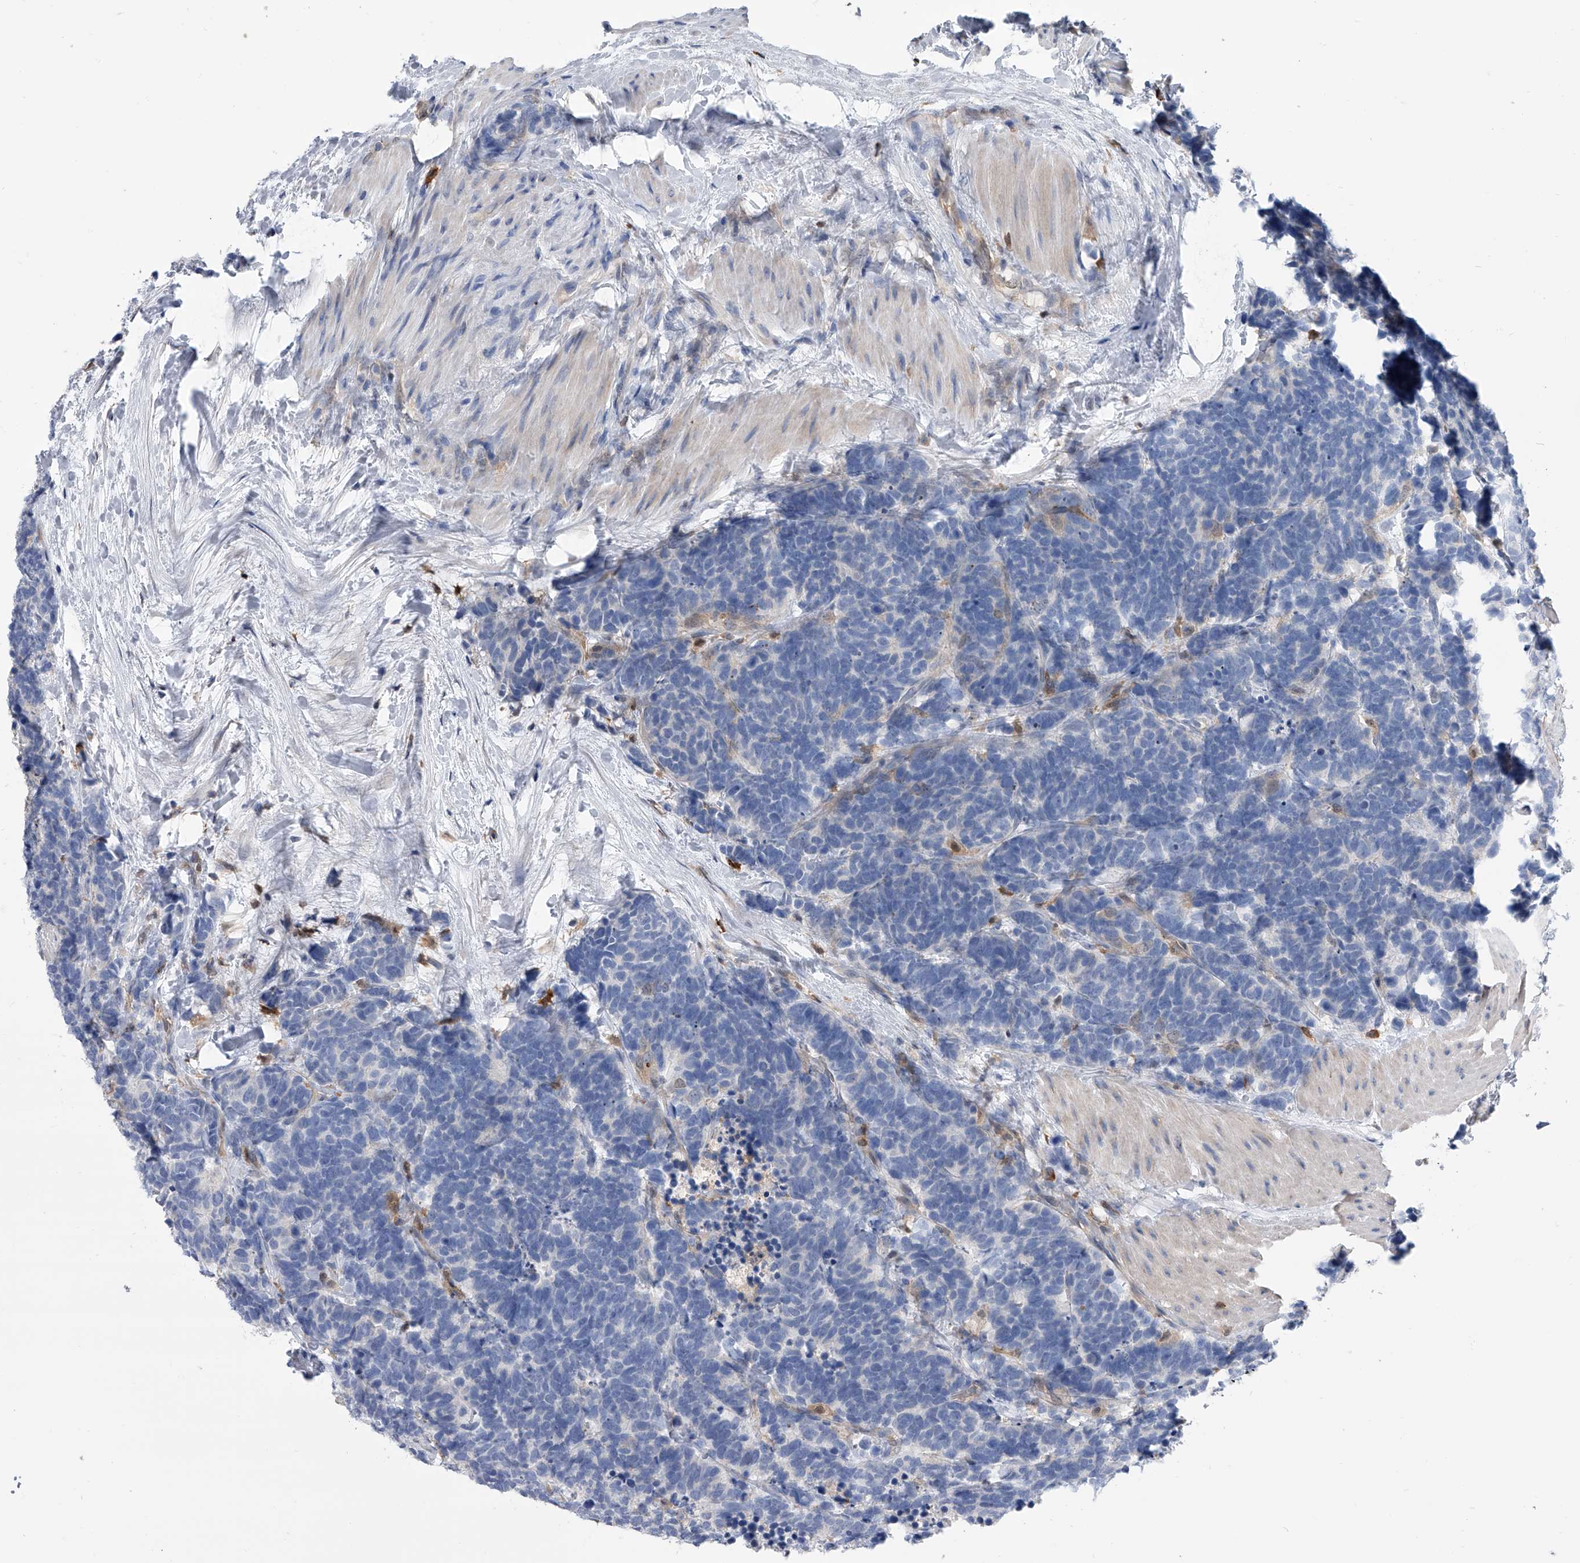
{"staining": {"intensity": "negative", "quantity": "none", "location": "none"}, "tissue": "carcinoid", "cell_type": "Tumor cells", "image_type": "cancer", "snomed": [{"axis": "morphology", "description": "Carcinoma, NOS"}, {"axis": "morphology", "description": "Carcinoid, malignant, NOS"}, {"axis": "topography", "description": "Urinary bladder"}], "caption": "Immunohistochemistry histopathology image of human carcinoid stained for a protein (brown), which displays no expression in tumor cells.", "gene": "SERPINB9", "patient": {"sex": "male", "age": 57}}